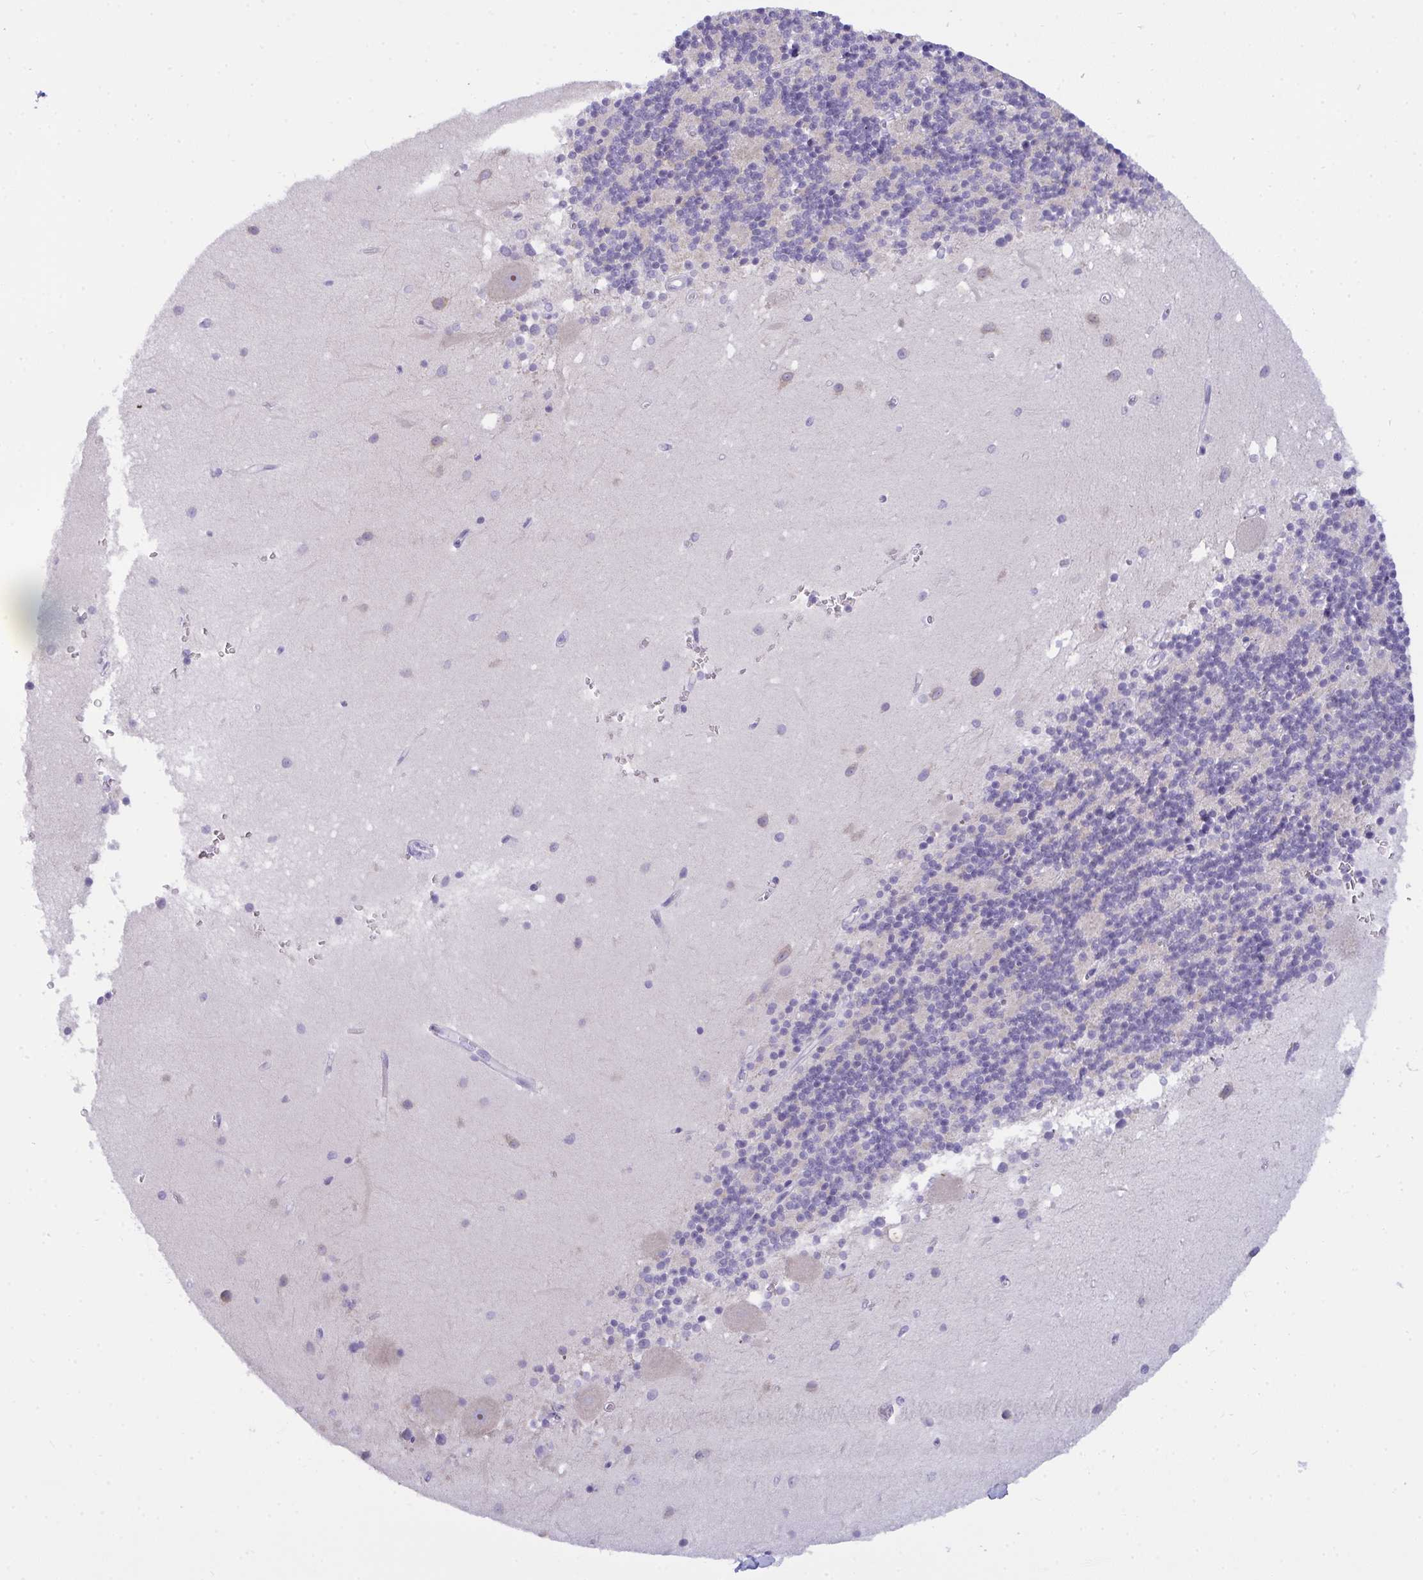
{"staining": {"intensity": "weak", "quantity": "<25%", "location": "cytoplasmic/membranous"}, "tissue": "cerebellum", "cell_type": "Cells in granular layer", "image_type": "normal", "snomed": [{"axis": "morphology", "description": "Normal tissue, NOS"}, {"axis": "topography", "description": "Cerebellum"}], "caption": "This is an immunohistochemistry micrograph of normal cerebellum. There is no staining in cells in granular layer.", "gene": "SEMA6B", "patient": {"sex": "male", "age": 54}}